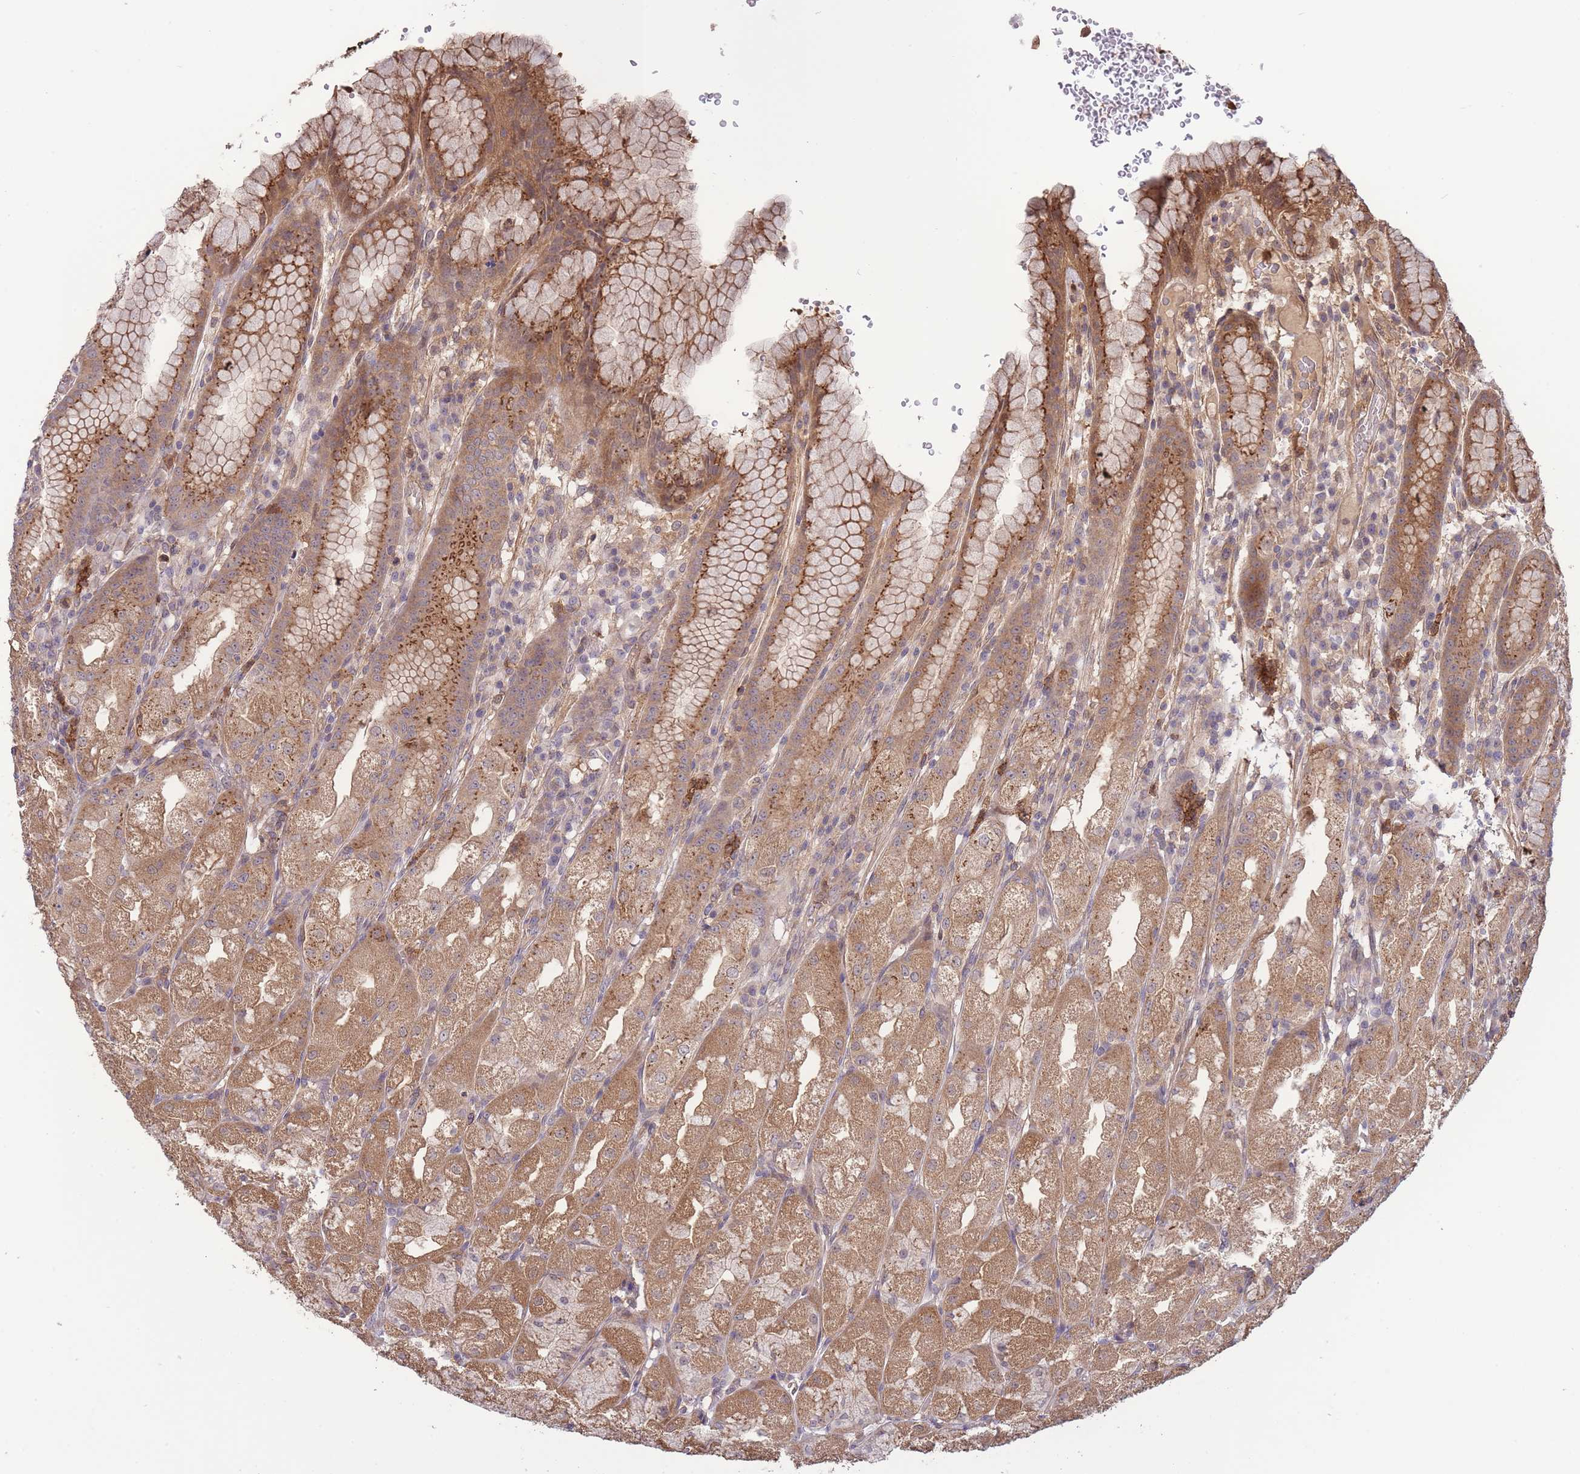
{"staining": {"intensity": "moderate", "quantity": "25%-75%", "location": "cytoplasmic/membranous"}, "tissue": "stomach", "cell_type": "Glandular cells", "image_type": "normal", "snomed": [{"axis": "morphology", "description": "Normal tissue, NOS"}, {"axis": "topography", "description": "Stomach, upper"}], "caption": "Protein expression analysis of unremarkable stomach displays moderate cytoplasmic/membranous positivity in about 25%-75% of glandular cells.", "gene": "ZNF304", "patient": {"sex": "male", "age": 52}}